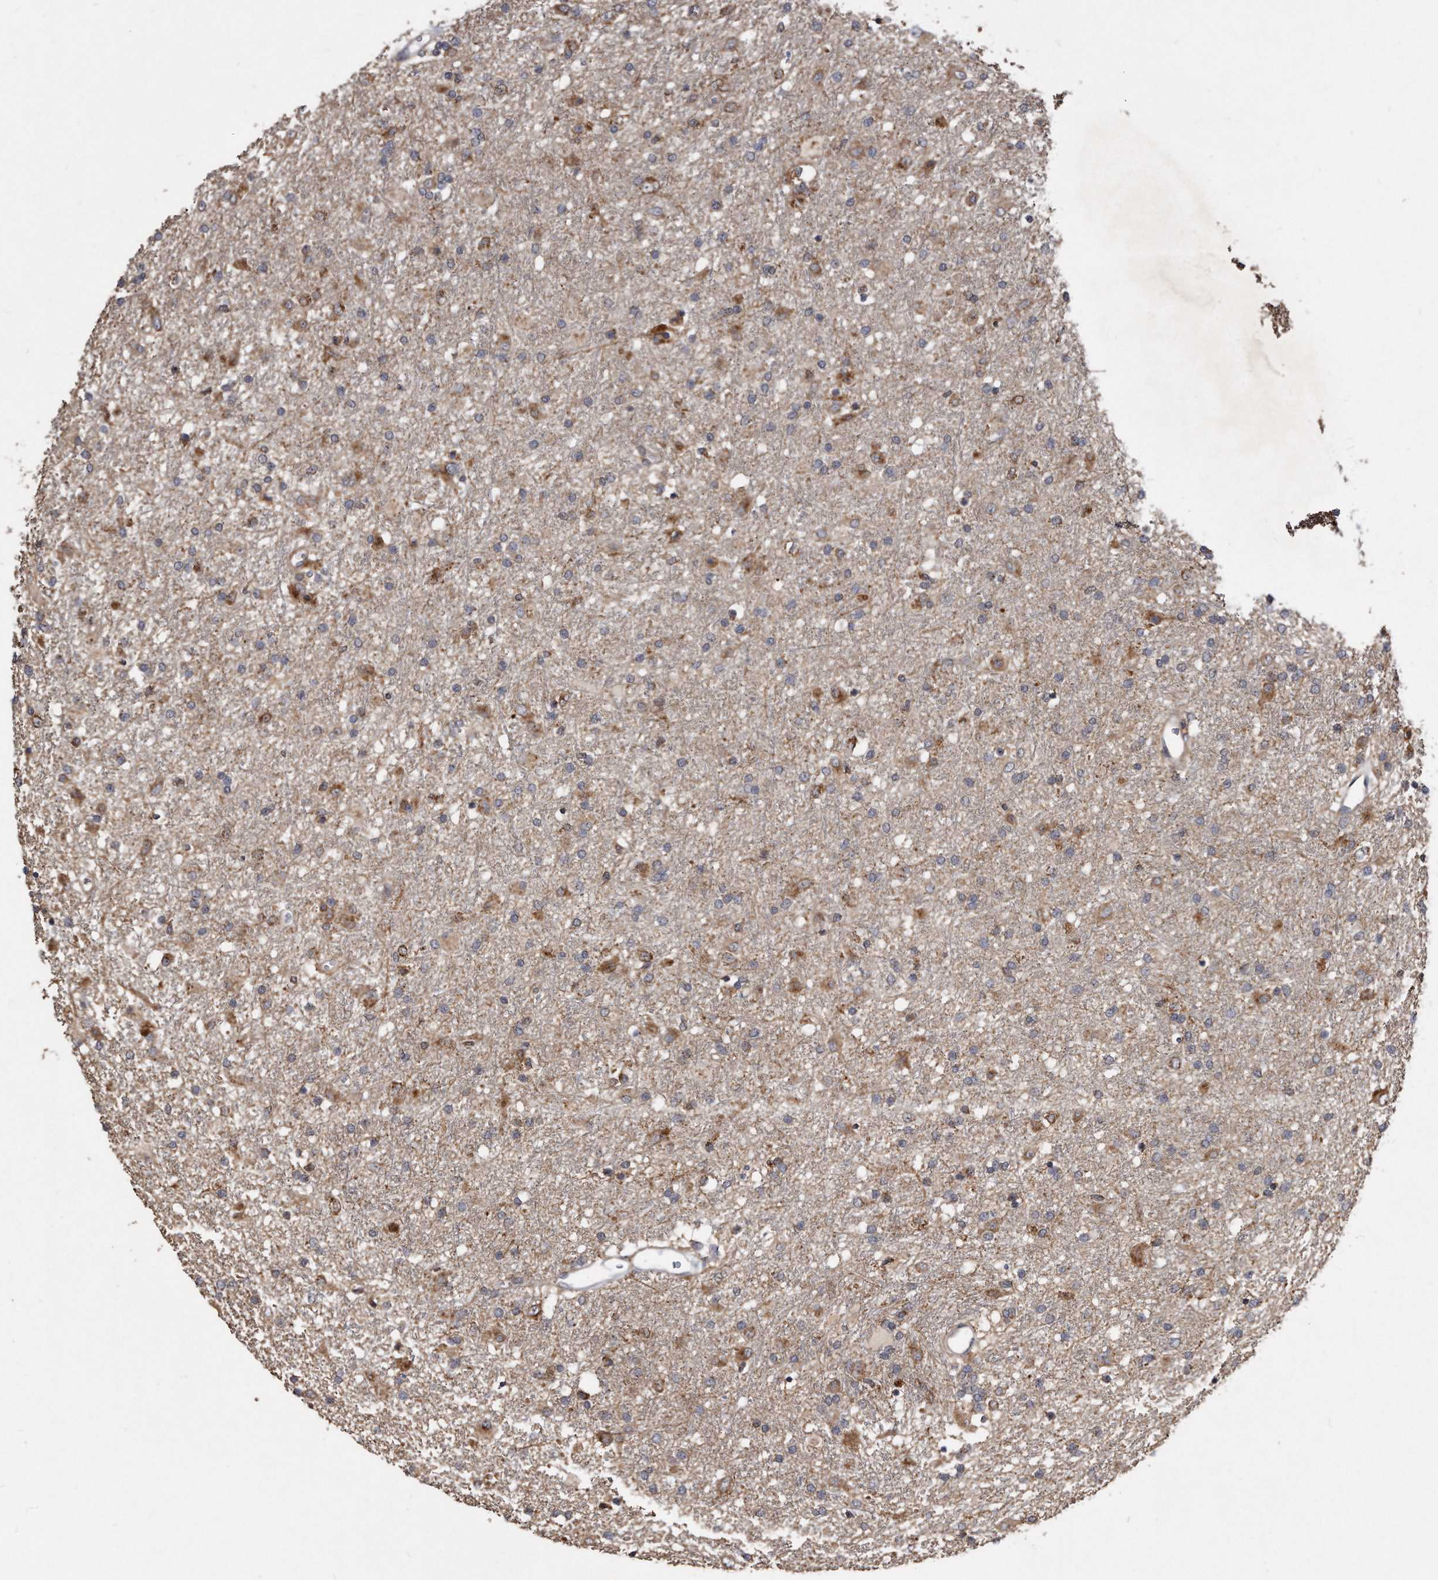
{"staining": {"intensity": "moderate", "quantity": "25%-75%", "location": "cytoplasmic/membranous"}, "tissue": "glioma", "cell_type": "Tumor cells", "image_type": "cancer", "snomed": [{"axis": "morphology", "description": "Glioma, malignant, Low grade"}, {"axis": "topography", "description": "Brain"}], "caption": "Immunohistochemical staining of glioma shows medium levels of moderate cytoplasmic/membranous protein positivity in approximately 25%-75% of tumor cells.", "gene": "FAM136A", "patient": {"sex": "male", "age": 65}}